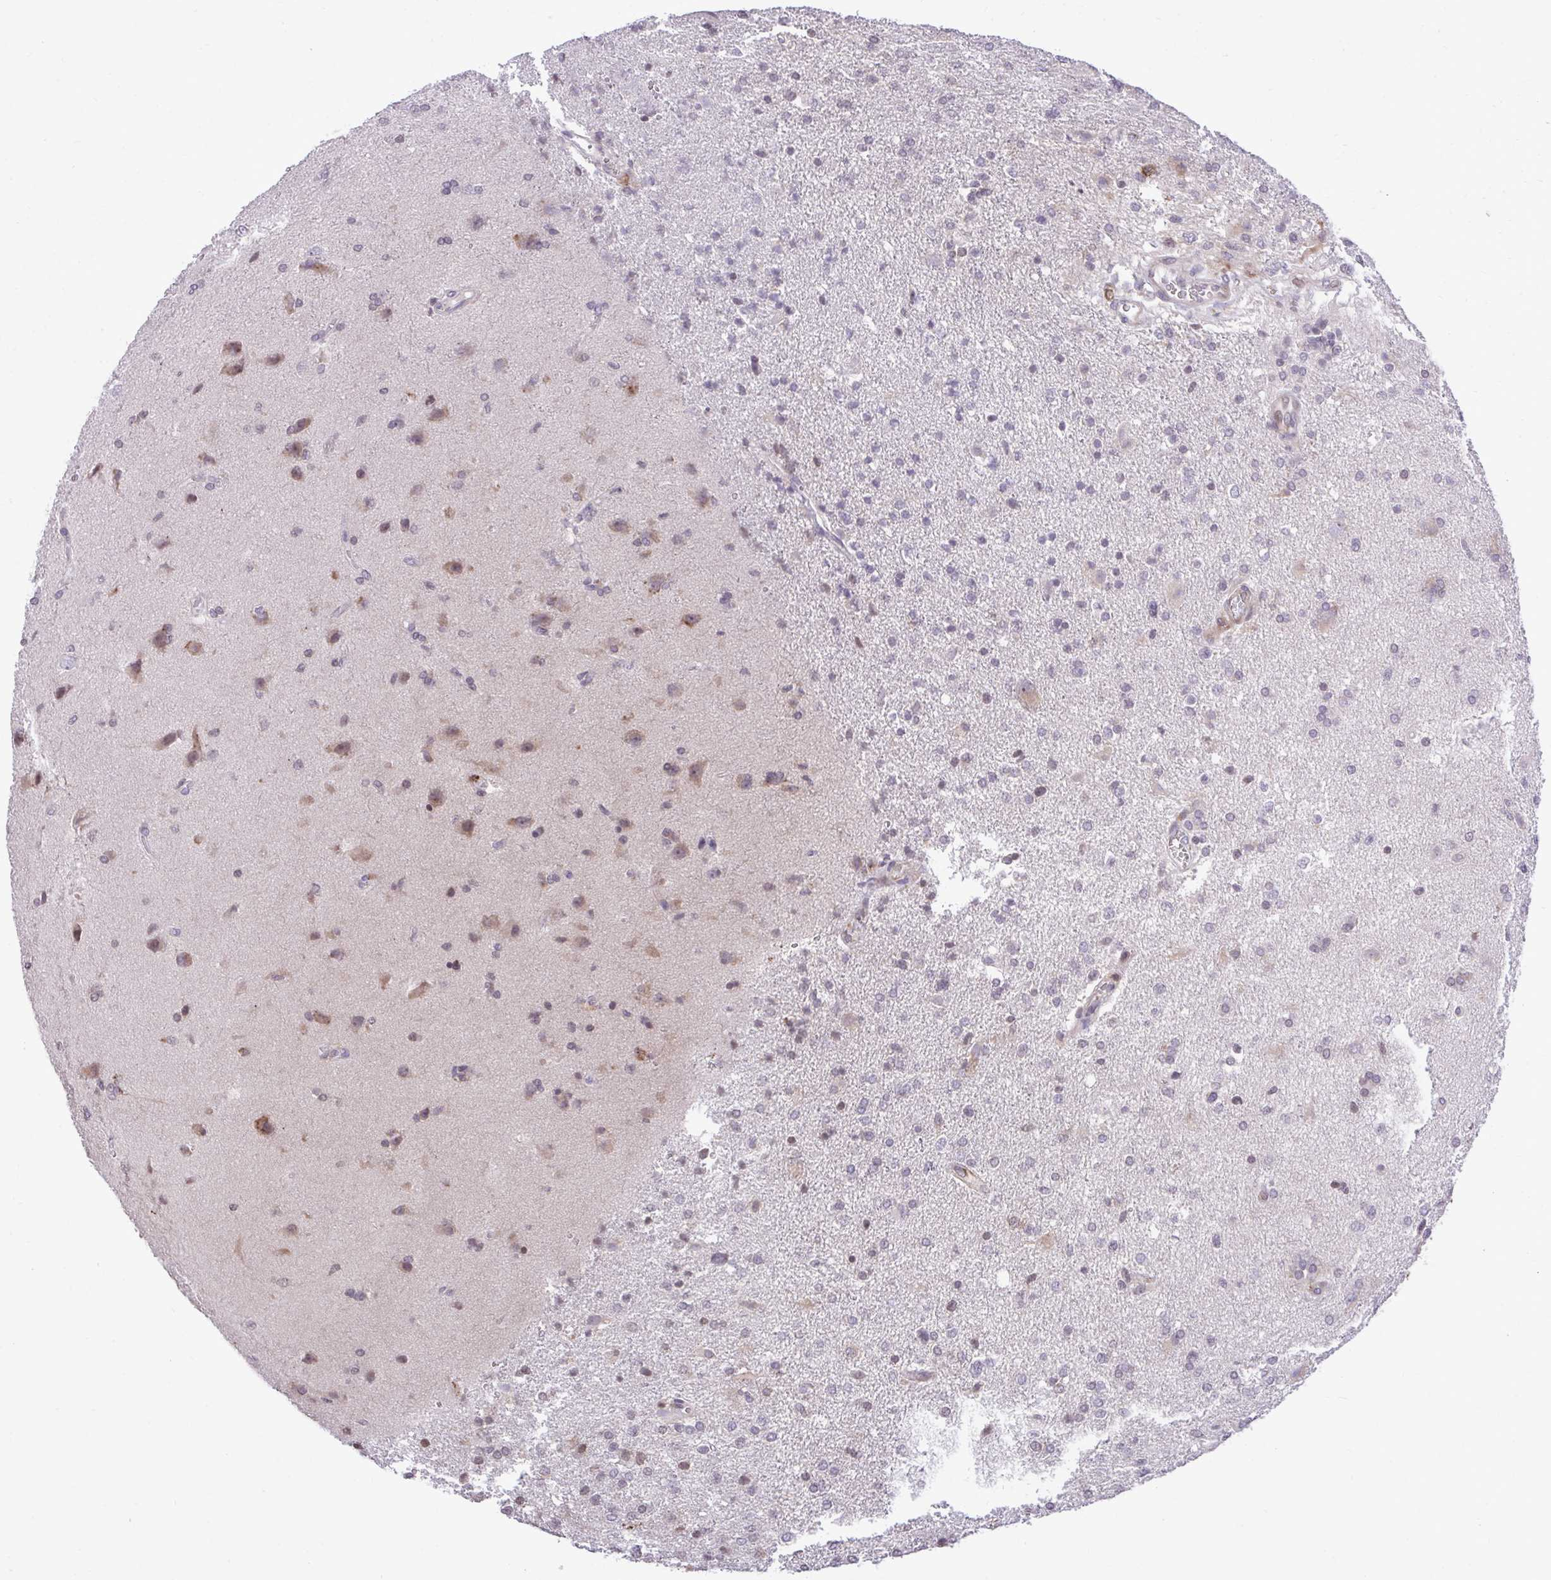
{"staining": {"intensity": "weak", "quantity": "<25%", "location": "nuclear"}, "tissue": "glioma", "cell_type": "Tumor cells", "image_type": "cancer", "snomed": [{"axis": "morphology", "description": "Glioma, malignant, High grade"}, {"axis": "topography", "description": "Brain"}], "caption": "An image of glioma stained for a protein demonstrates no brown staining in tumor cells.", "gene": "METTL9", "patient": {"sex": "male", "age": 56}}